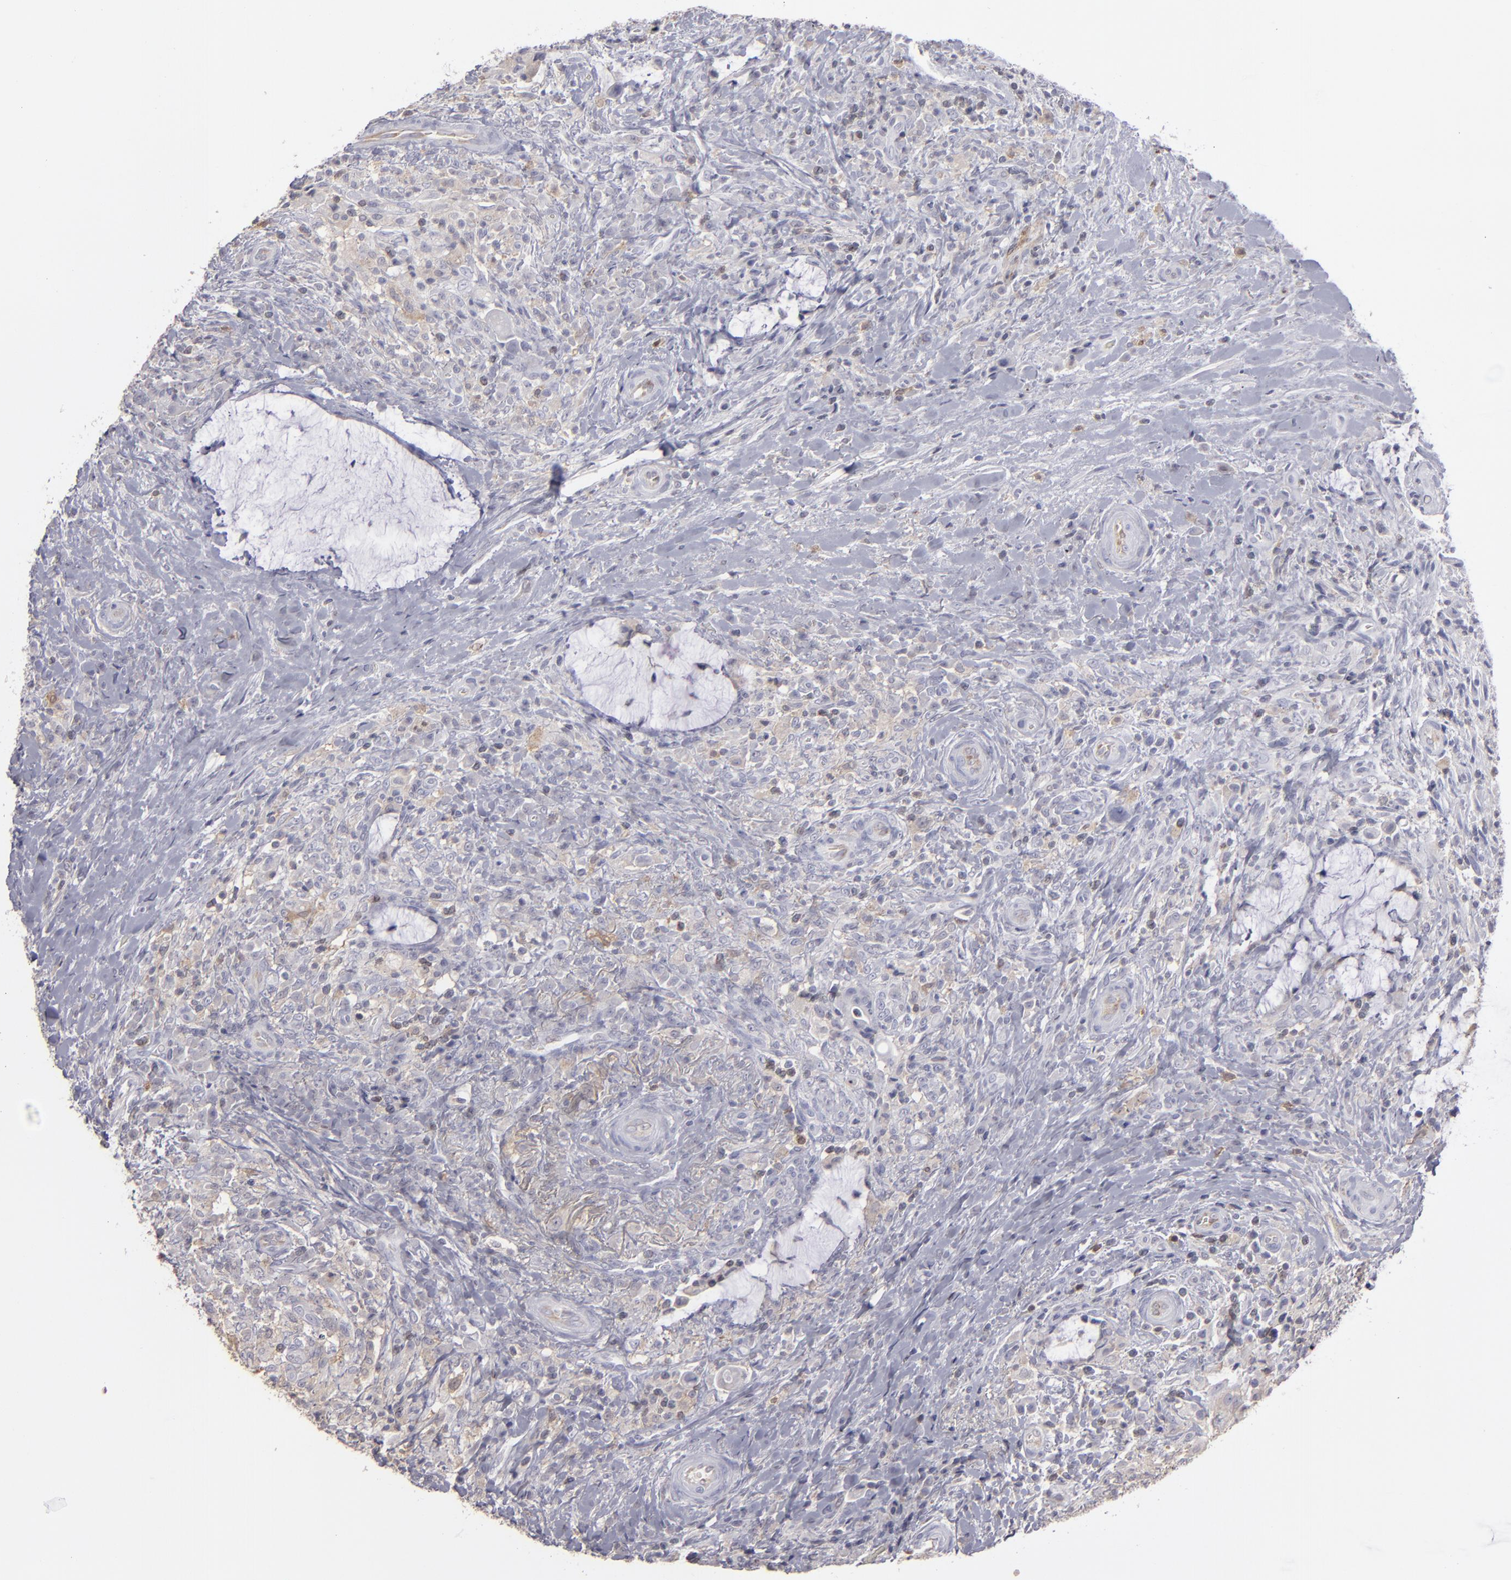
{"staining": {"intensity": "weak", "quantity": "25%-75%", "location": "cytoplasmic/membranous"}, "tissue": "colorectal cancer", "cell_type": "Tumor cells", "image_type": "cancer", "snomed": [{"axis": "morphology", "description": "Adenocarcinoma, NOS"}, {"axis": "topography", "description": "Colon"}], "caption": "Colorectal cancer tissue demonstrates weak cytoplasmic/membranous expression in approximately 25%-75% of tumor cells, visualized by immunohistochemistry.", "gene": "SEMA3G", "patient": {"sex": "female", "age": 55}}